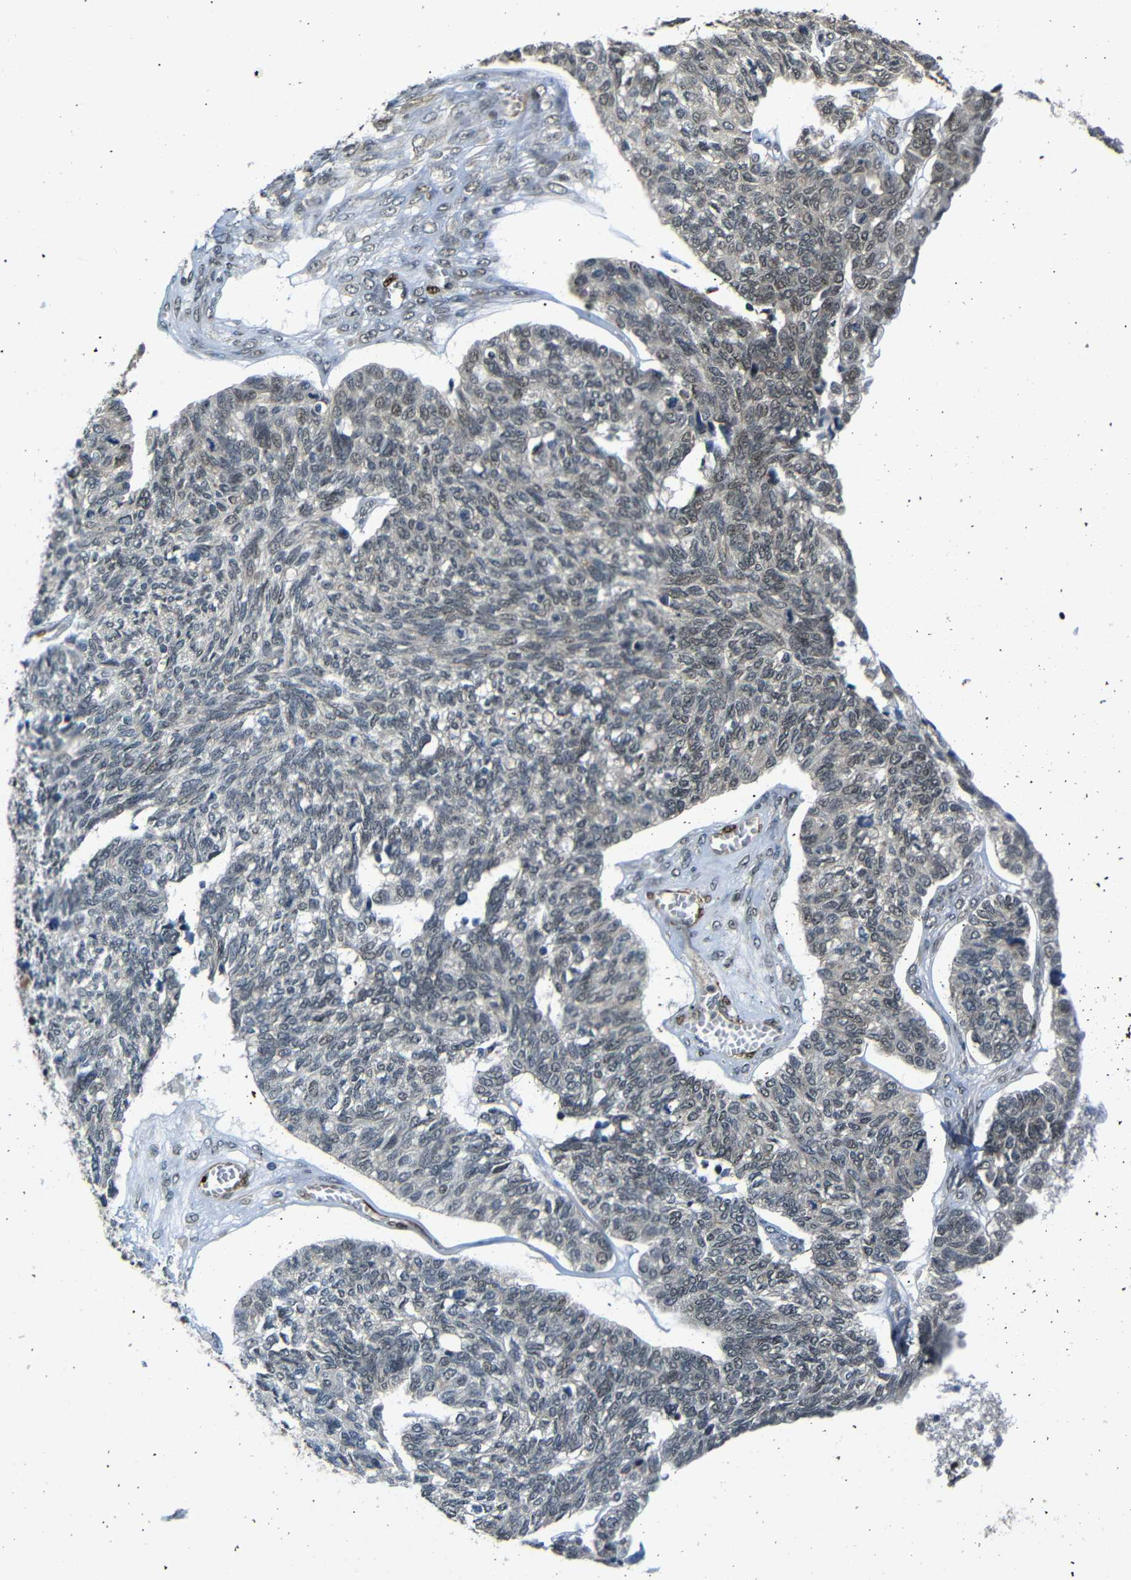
{"staining": {"intensity": "weak", "quantity": "<25%", "location": "nuclear"}, "tissue": "ovarian cancer", "cell_type": "Tumor cells", "image_type": "cancer", "snomed": [{"axis": "morphology", "description": "Cystadenocarcinoma, serous, NOS"}, {"axis": "topography", "description": "Ovary"}], "caption": "This is an immunohistochemistry histopathology image of human ovarian cancer. There is no expression in tumor cells.", "gene": "TBX2", "patient": {"sex": "female", "age": 79}}